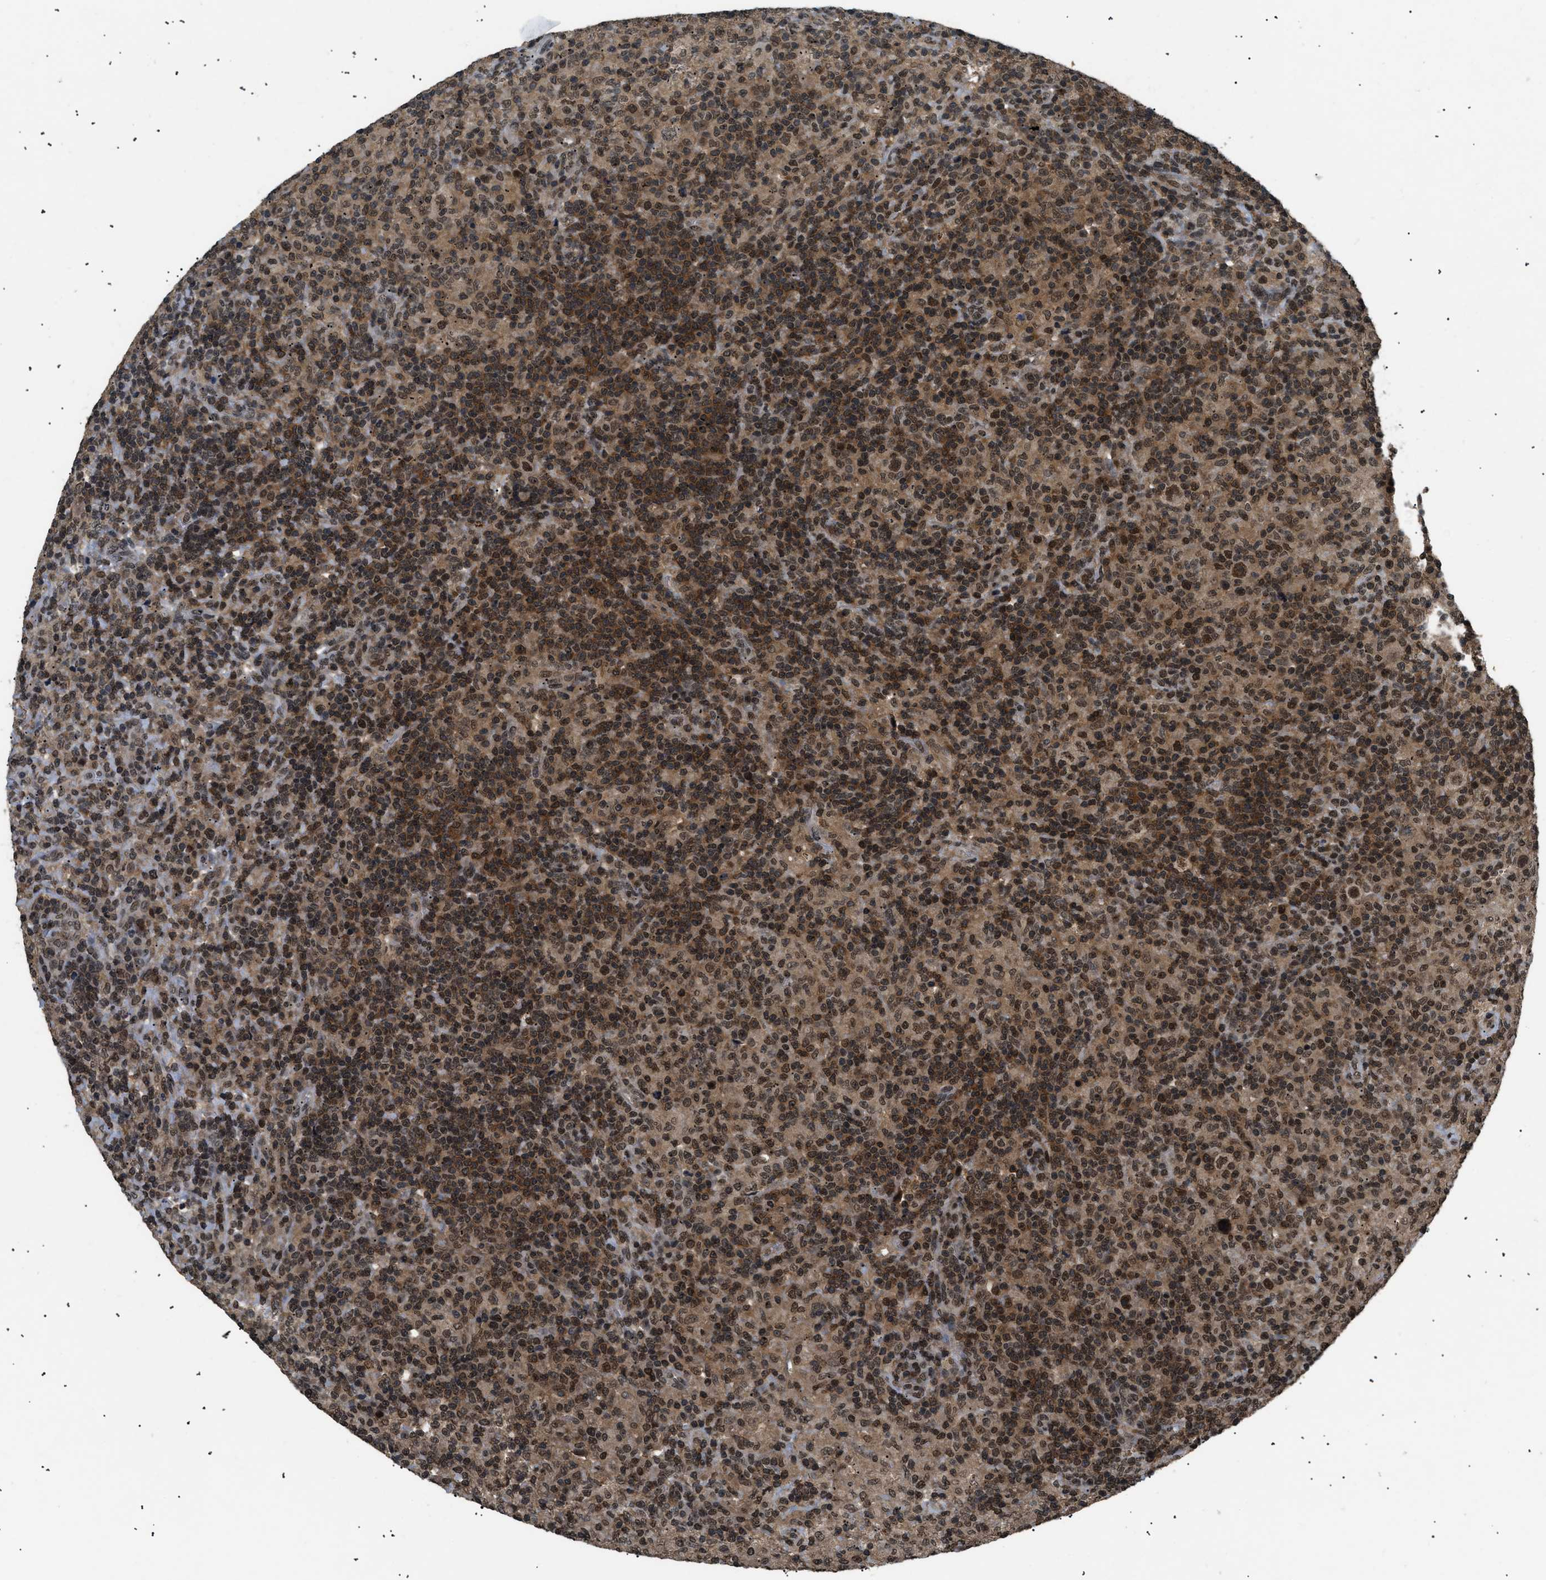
{"staining": {"intensity": "strong", "quantity": "25%-75%", "location": "cytoplasmic/membranous,nuclear"}, "tissue": "lymphoma", "cell_type": "Tumor cells", "image_type": "cancer", "snomed": [{"axis": "morphology", "description": "Hodgkin's disease, NOS"}, {"axis": "topography", "description": "Lymph node"}], "caption": "This micrograph demonstrates lymphoma stained with immunohistochemistry (IHC) to label a protein in brown. The cytoplasmic/membranous and nuclear of tumor cells show strong positivity for the protein. Nuclei are counter-stained blue.", "gene": "RBM5", "patient": {"sex": "male", "age": 70}}